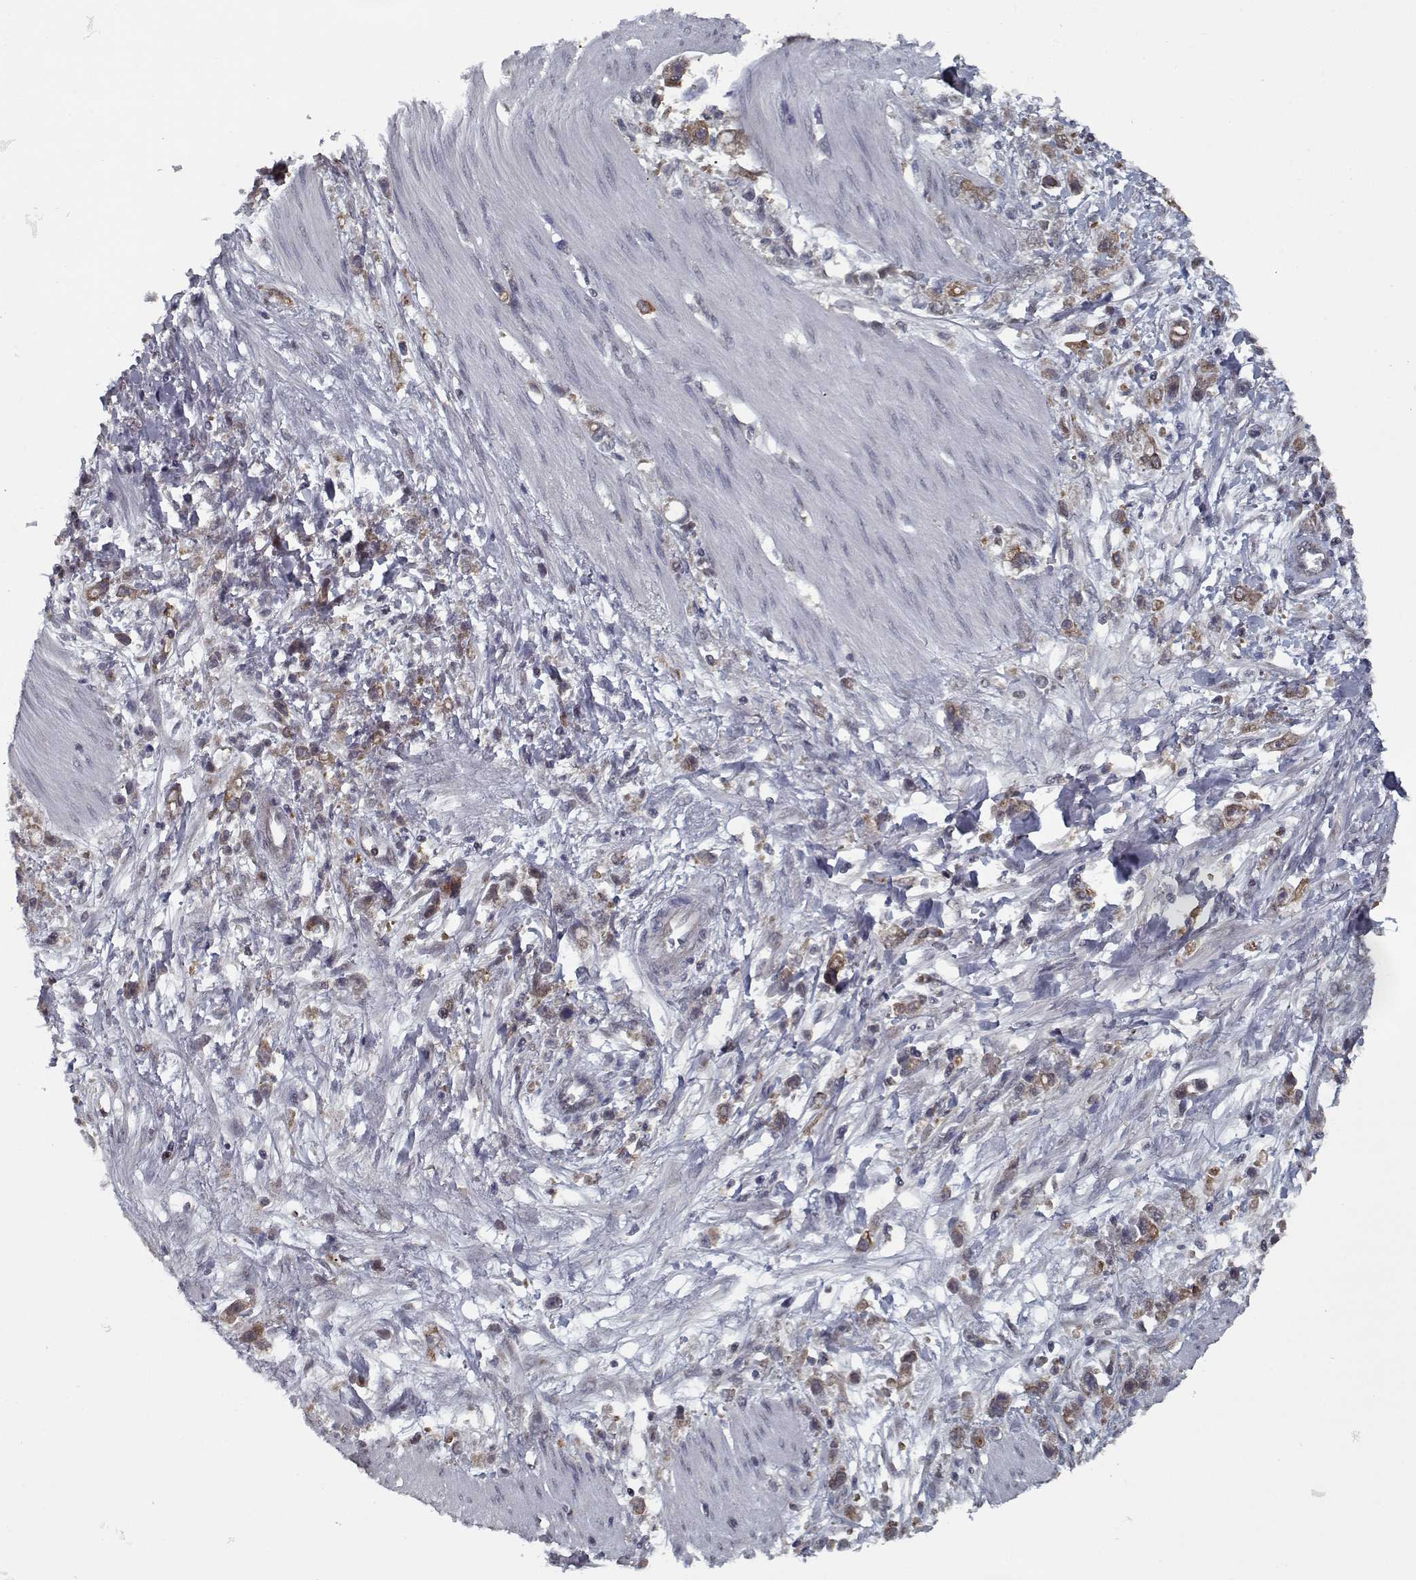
{"staining": {"intensity": "moderate", "quantity": "<25%", "location": "cytoplasmic/membranous"}, "tissue": "stomach cancer", "cell_type": "Tumor cells", "image_type": "cancer", "snomed": [{"axis": "morphology", "description": "Adenocarcinoma, NOS"}, {"axis": "topography", "description": "Stomach"}], "caption": "IHC (DAB) staining of stomach cancer demonstrates moderate cytoplasmic/membranous protein positivity in about <25% of tumor cells. Immunohistochemistry (ihc) stains the protein in brown and the nuclei are stained blue.", "gene": "NLK", "patient": {"sex": "female", "age": 59}}